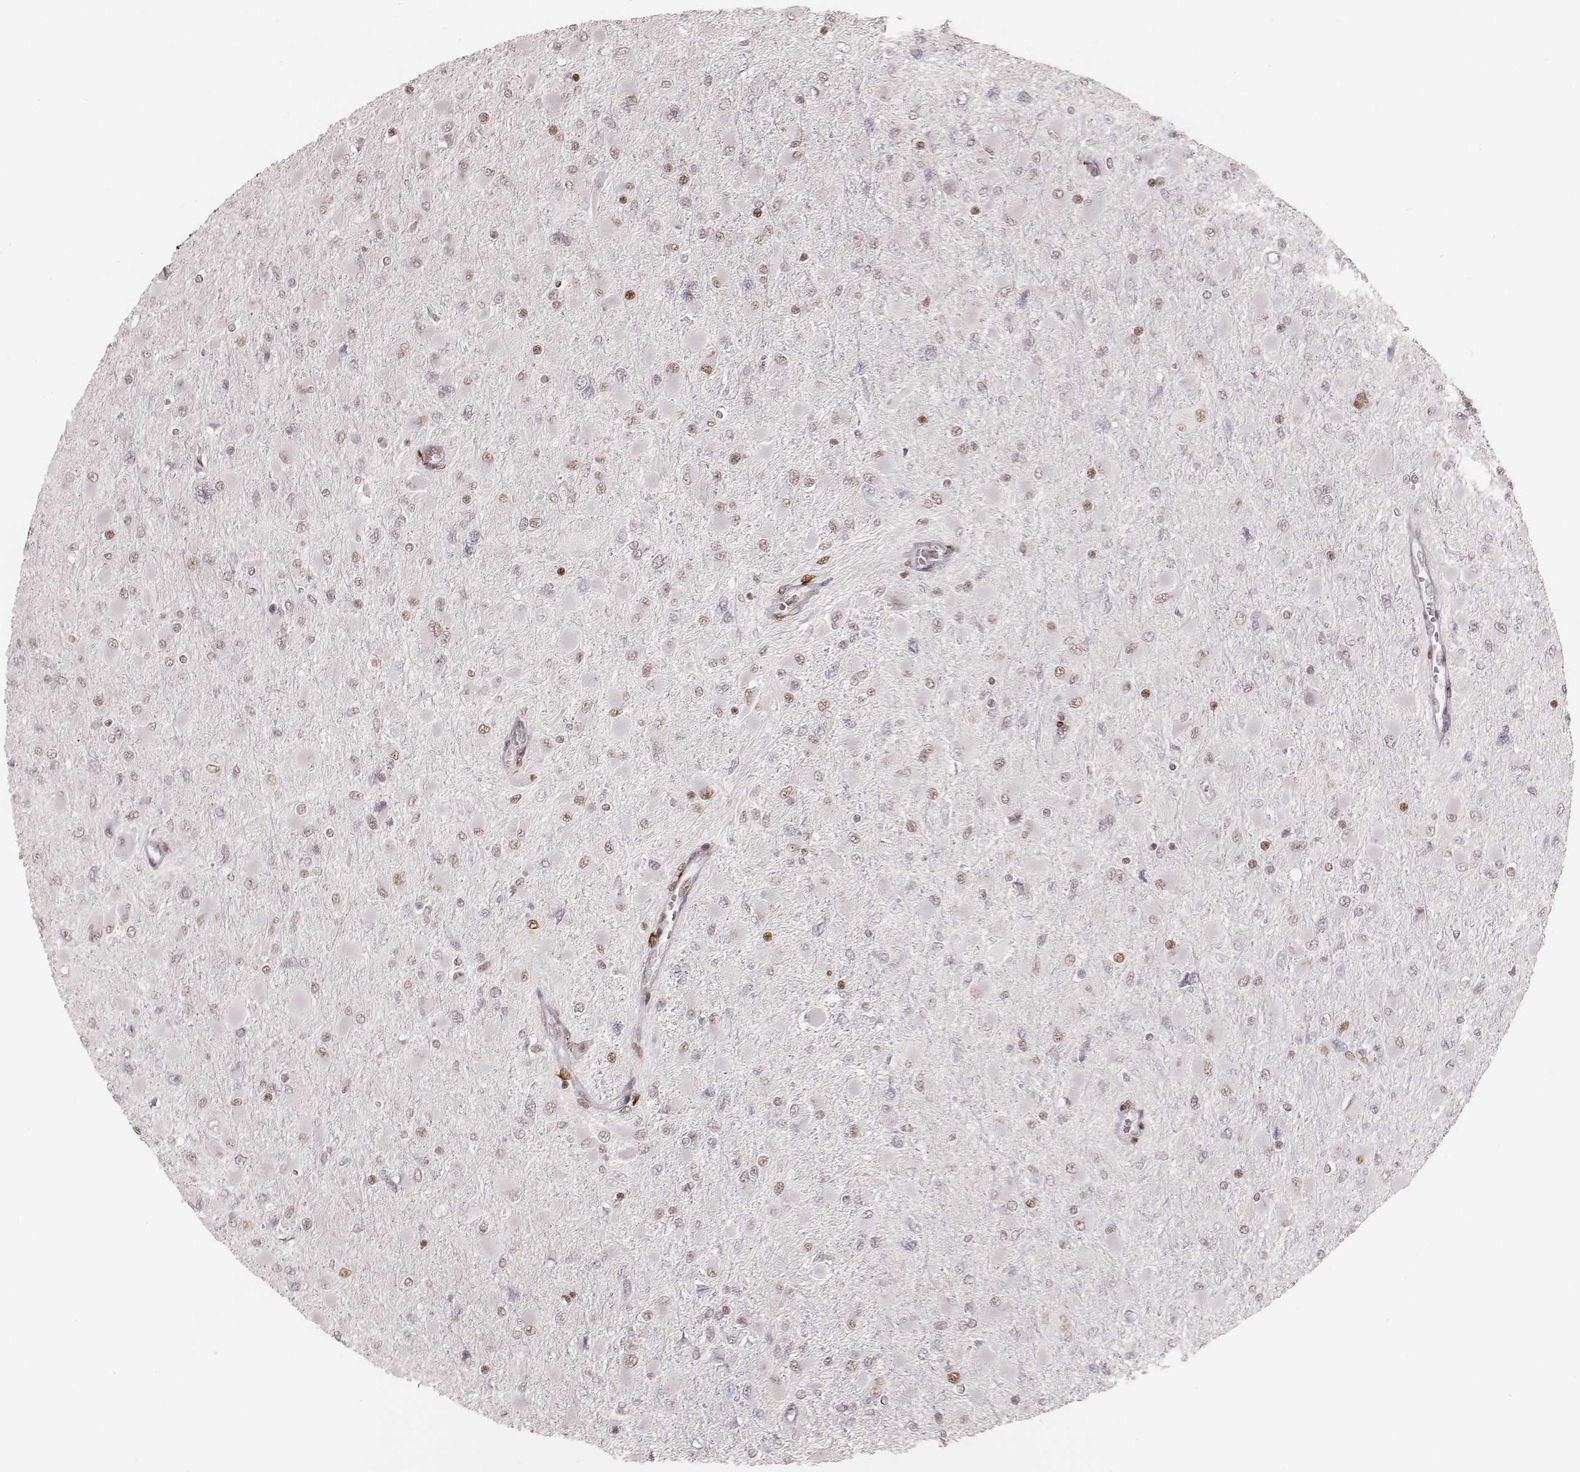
{"staining": {"intensity": "moderate", "quantity": "<25%", "location": "nuclear"}, "tissue": "glioma", "cell_type": "Tumor cells", "image_type": "cancer", "snomed": [{"axis": "morphology", "description": "Glioma, malignant, High grade"}, {"axis": "topography", "description": "Cerebral cortex"}], "caption": "The immunohistochemical stain highlights moderate nuclear staining in tumor cells of glioma tissue.", "gene": "HNRNPC", "patient": {"sex": "female", "age": 36}}